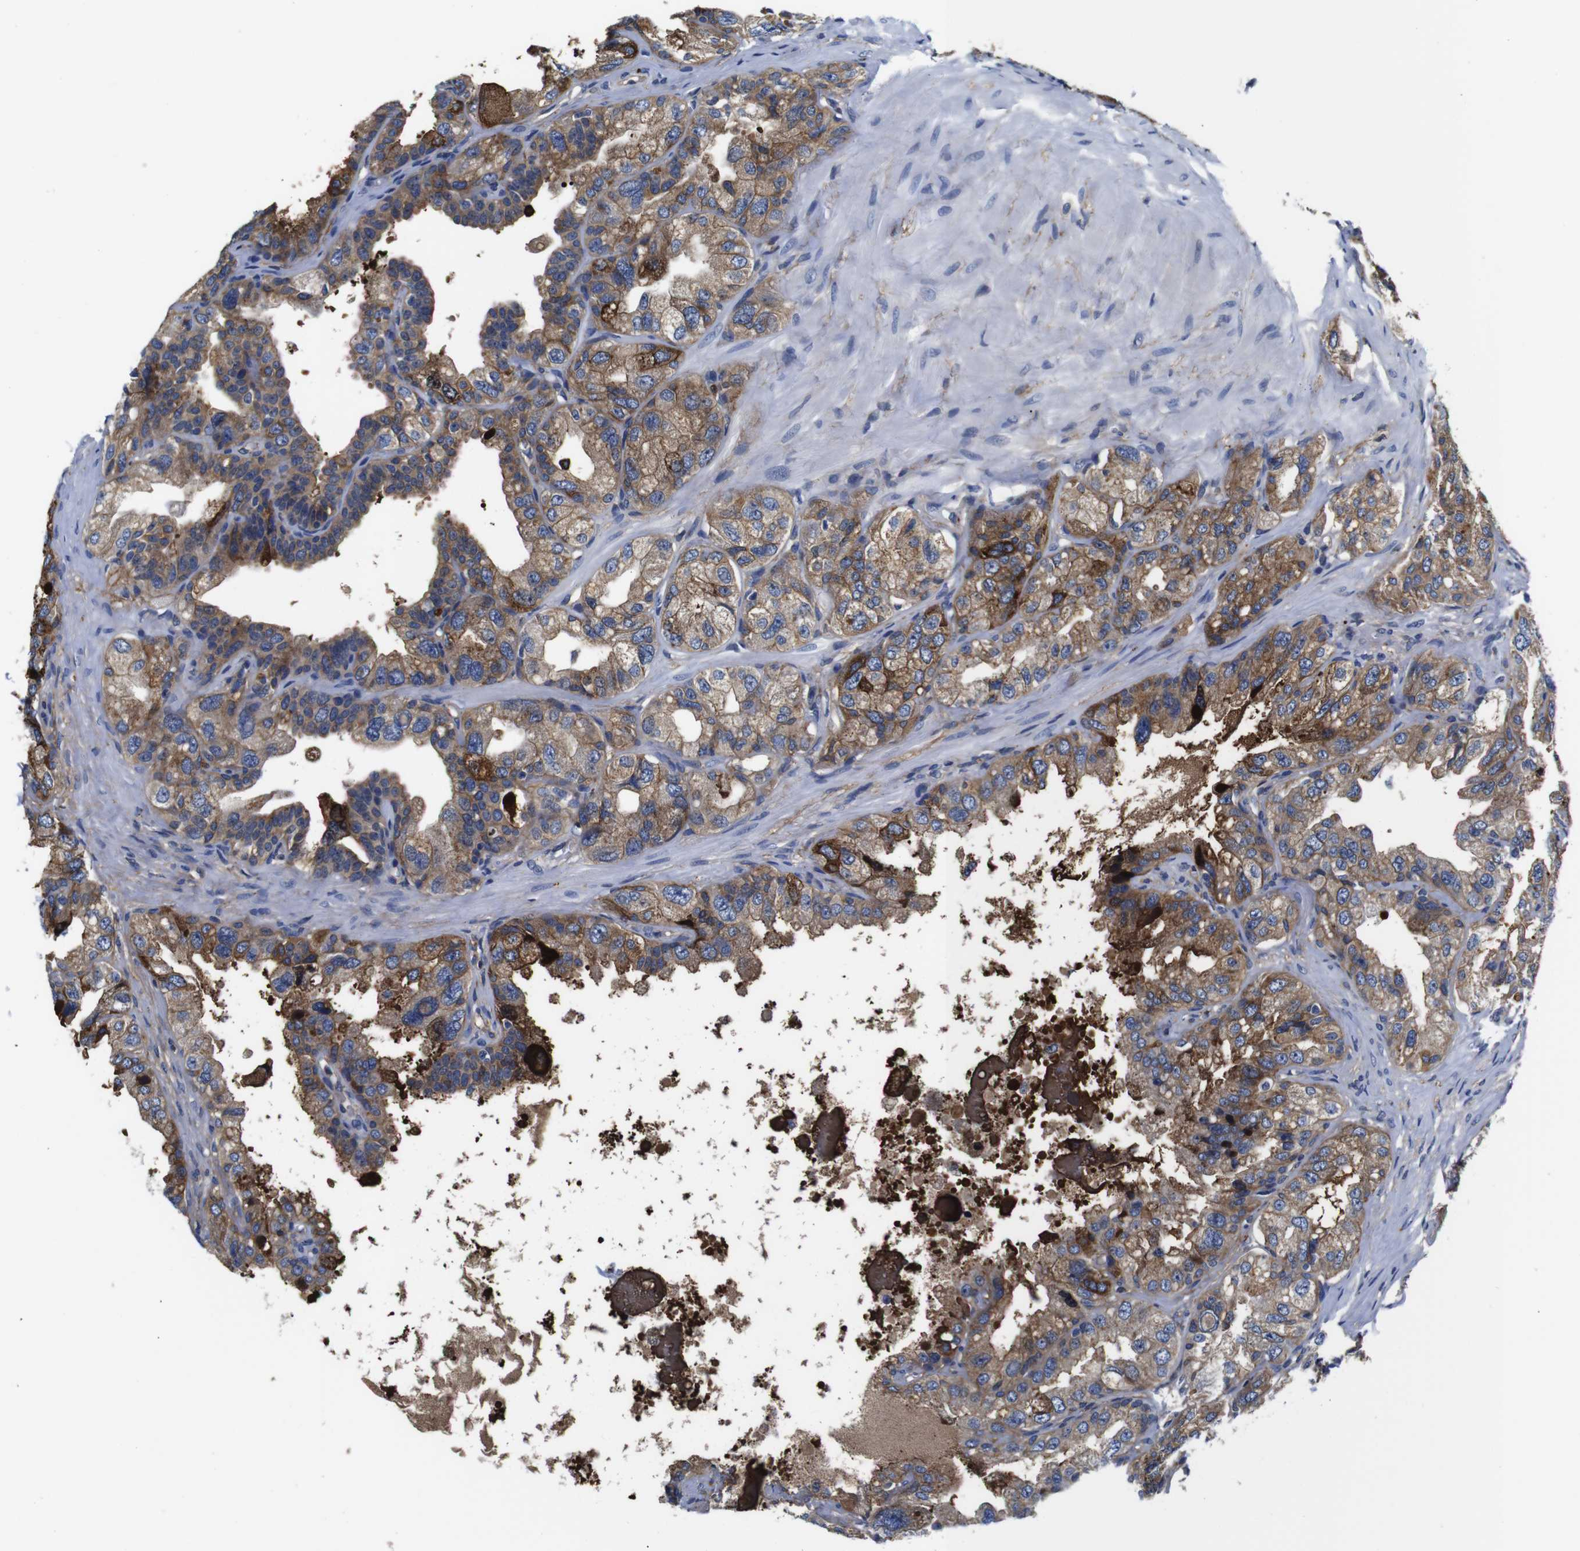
{"staining": {"intensity": "moderate", "quantity": ">75%", "location": "cytoplasmic/membranous"}, "tissue": "seminal vesicle", "cell_type": "Glandular cells", "image_type": "normal", "snomed": [{"axis": "morphology", "description": "Normal tissue, NOS"}, {"axis": "topography", "description": "Seminal veicle"}], "caption": "Moderate cytoplasmic/membranous staining for a protein is identified in about >75% of glandular cells of normal seminal vesicle using immunohistochemistry (IHC).", "gene": "GIMAP2", "patient": {"sex": "male", "age": 68}}